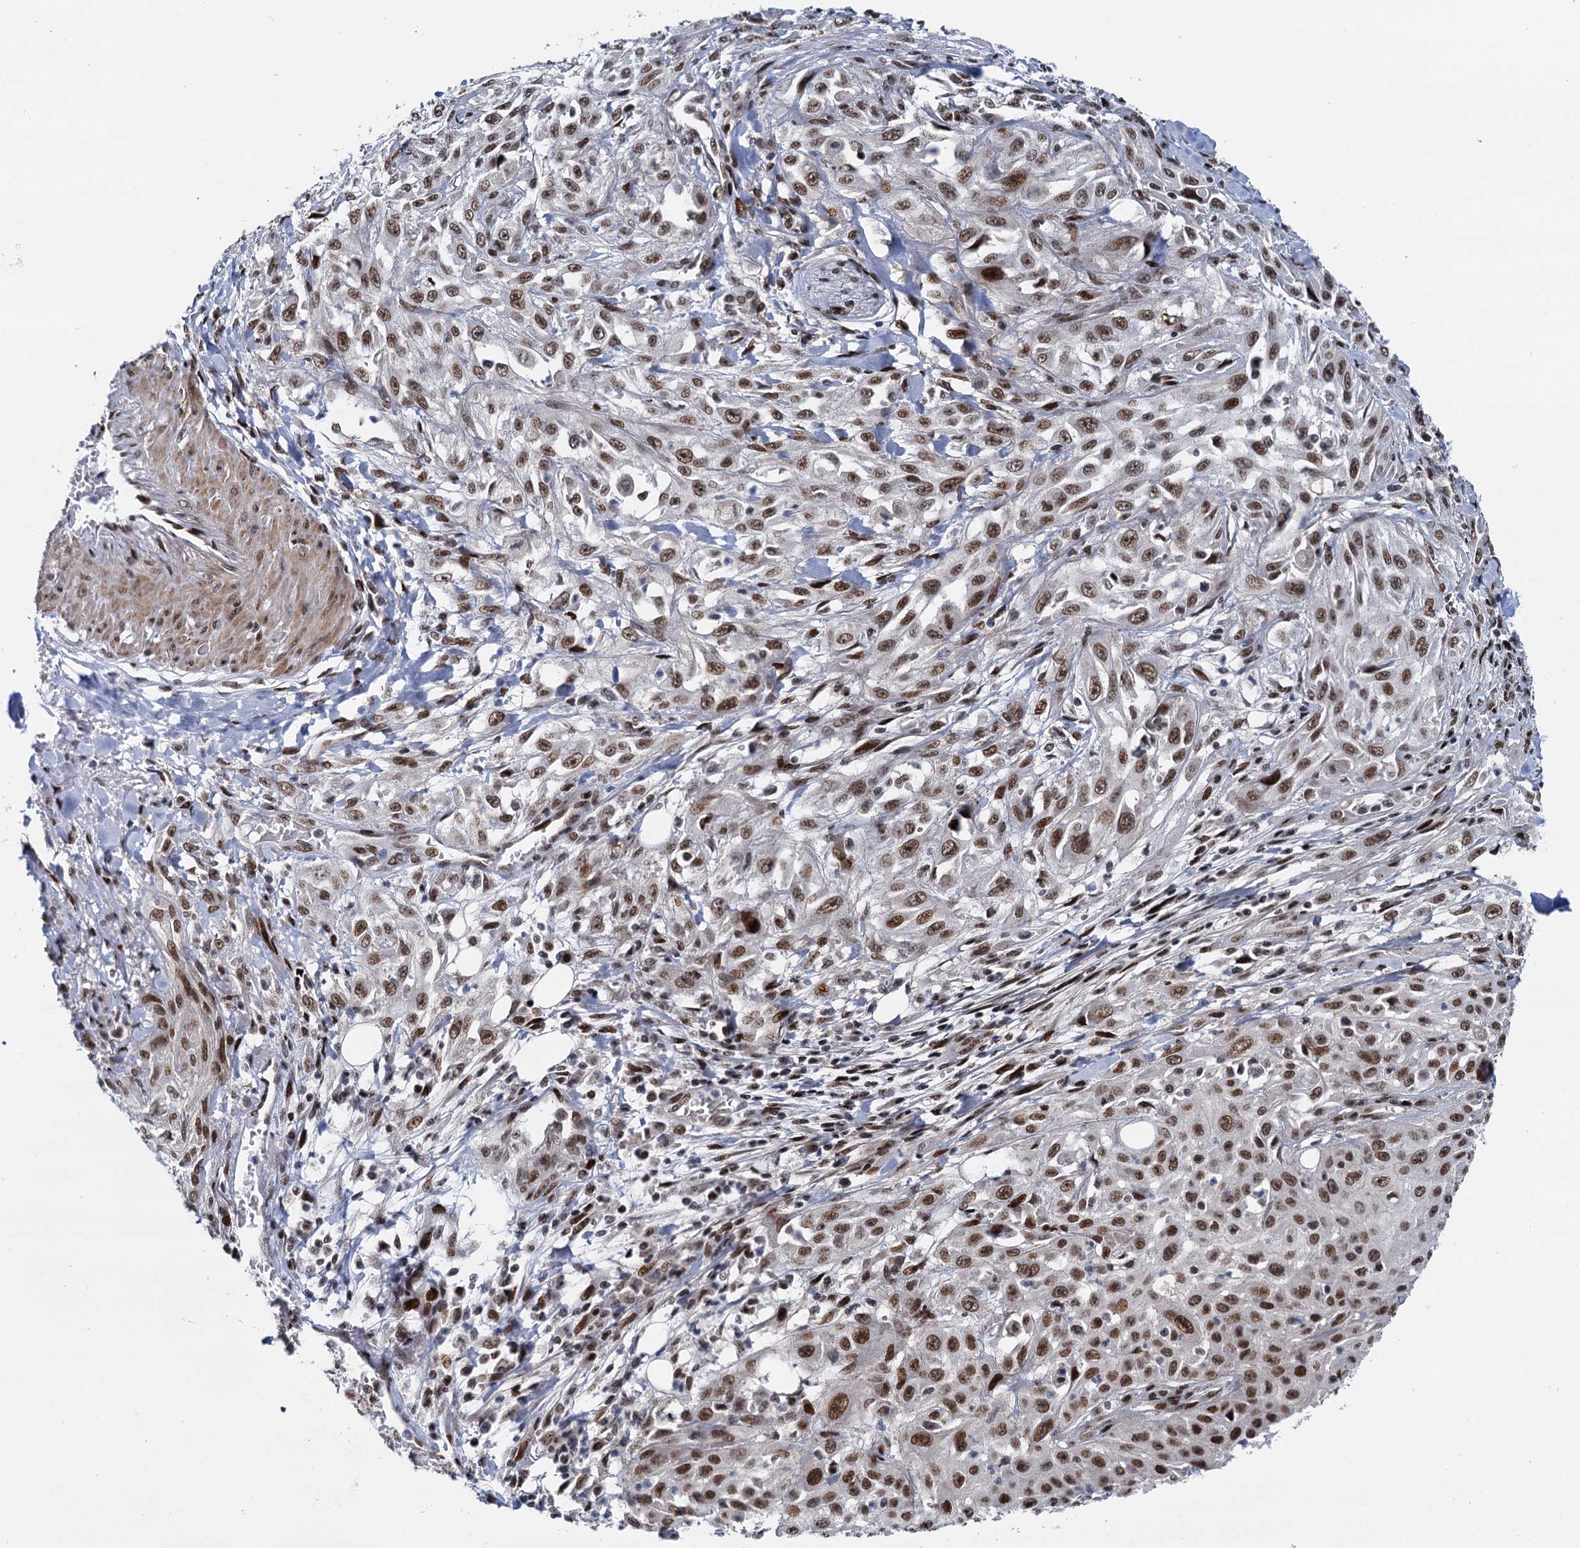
{"staining": {"intensity": "moderate", "quantity": ">75%", "location": "nuclear"}, "tissue": "skin cancer", "cell_type": "Tumor cells", "image_type": "cancer", "snomed": [{"axis": "morphology", "description": "Squamous cell carcinoma, NOS"}, {"axis": "morphology", "description": "Squamous cell carcinoma, metastatic, NOS"}, {"axis": "topography", "description": "Skin"}, {"axis": "topography", "description": "Lymph node"}], "caption": "Protein expression analysis of human skin cancer (squamous cell carcinoma) reveals moderate nuclear expression in about >75% of tumor cells. (DAB = brown stain, brightfield microscopy at high magnification).", "gene": "RUFY2", "patient": {"sex": "male", "age": 75}}